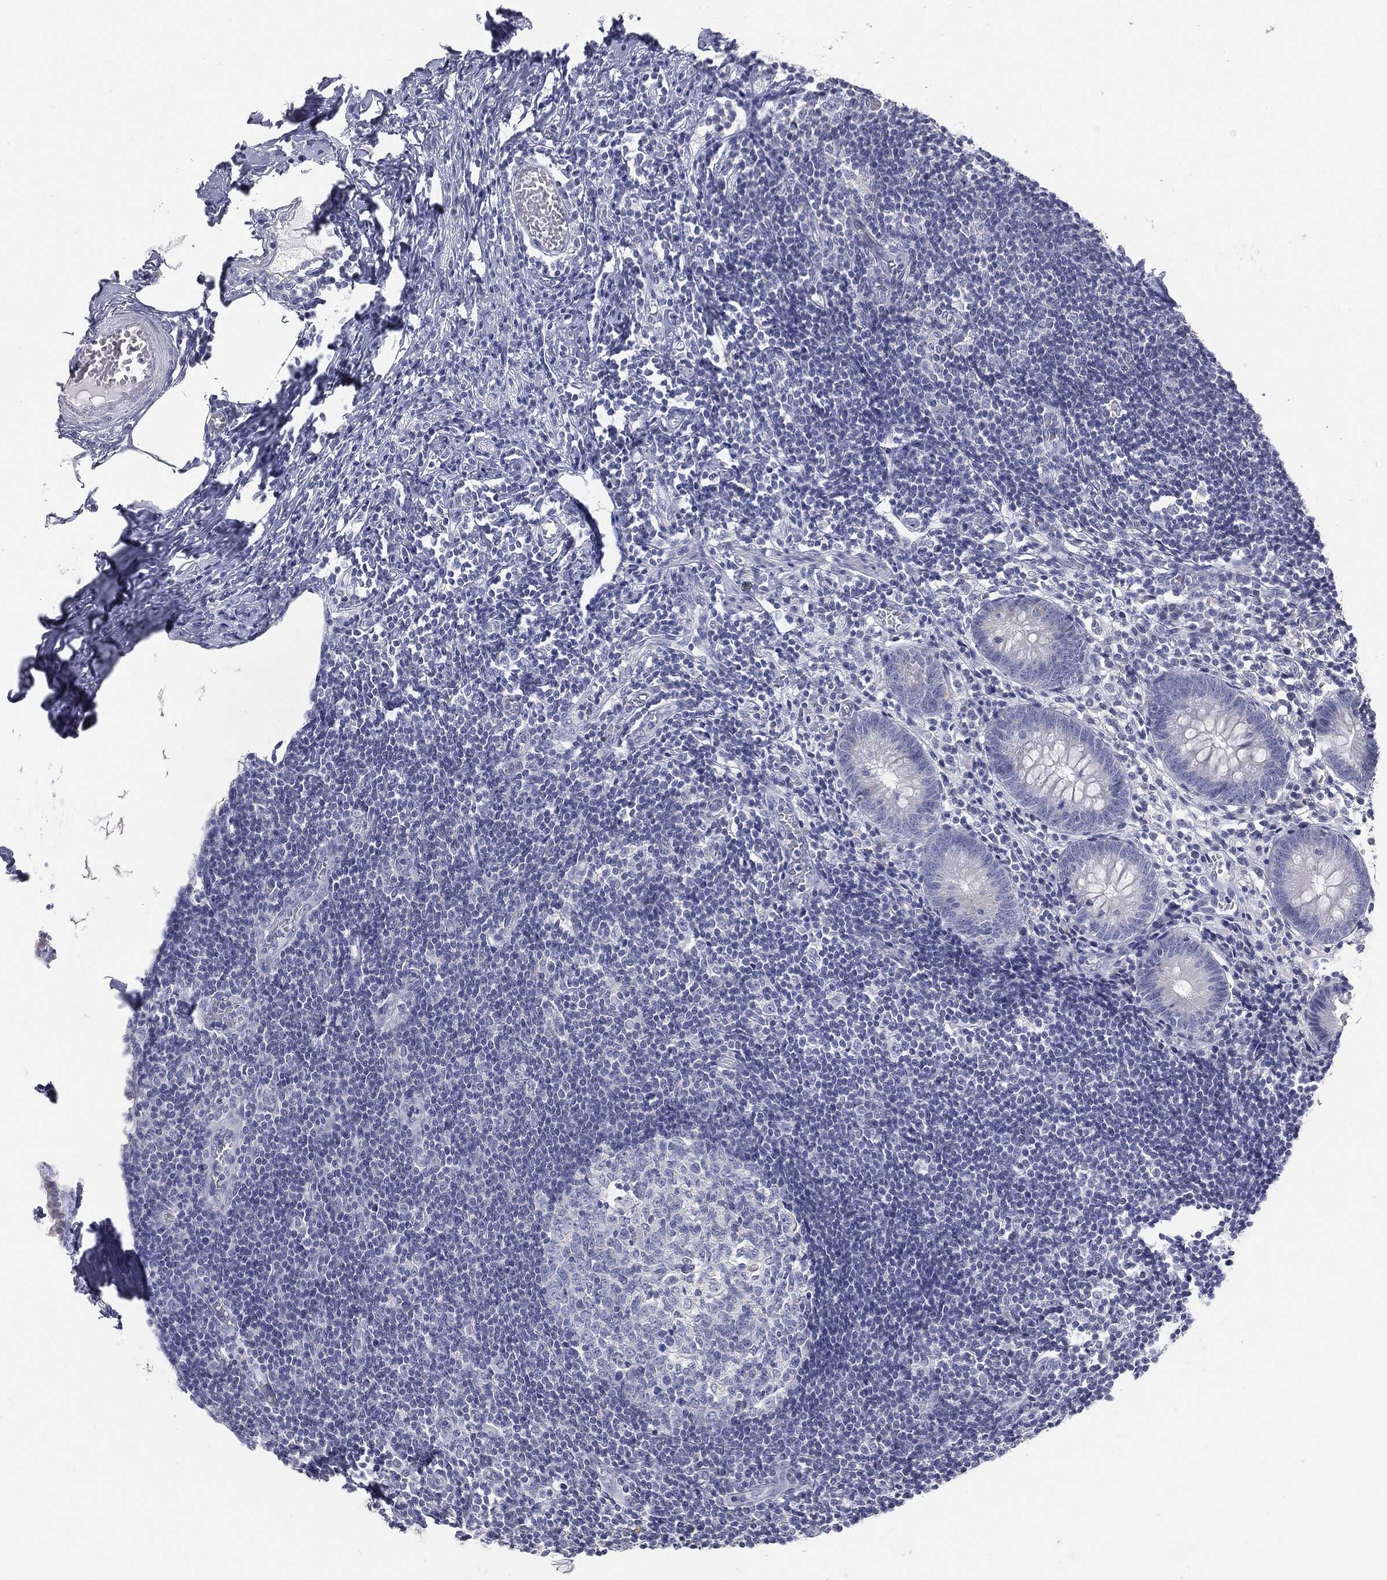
{"staining": {"intensity": "negative", "quantity": "none", "location": "none"}, "tissue": "appendix", "cell_type": "Glandular cells", "image_type": "normal", "snomed": [{"axis": "morphology", "description": "Normal tissue, NOS"}, {"axis": "topography", "description": "Appendix"}], "caption": "Immunohistochemical staining of normal appendix exhibits no significant staining in glandular cells.", "gene": "DMKN", "patient": {"sex": "female", "age": 40}}